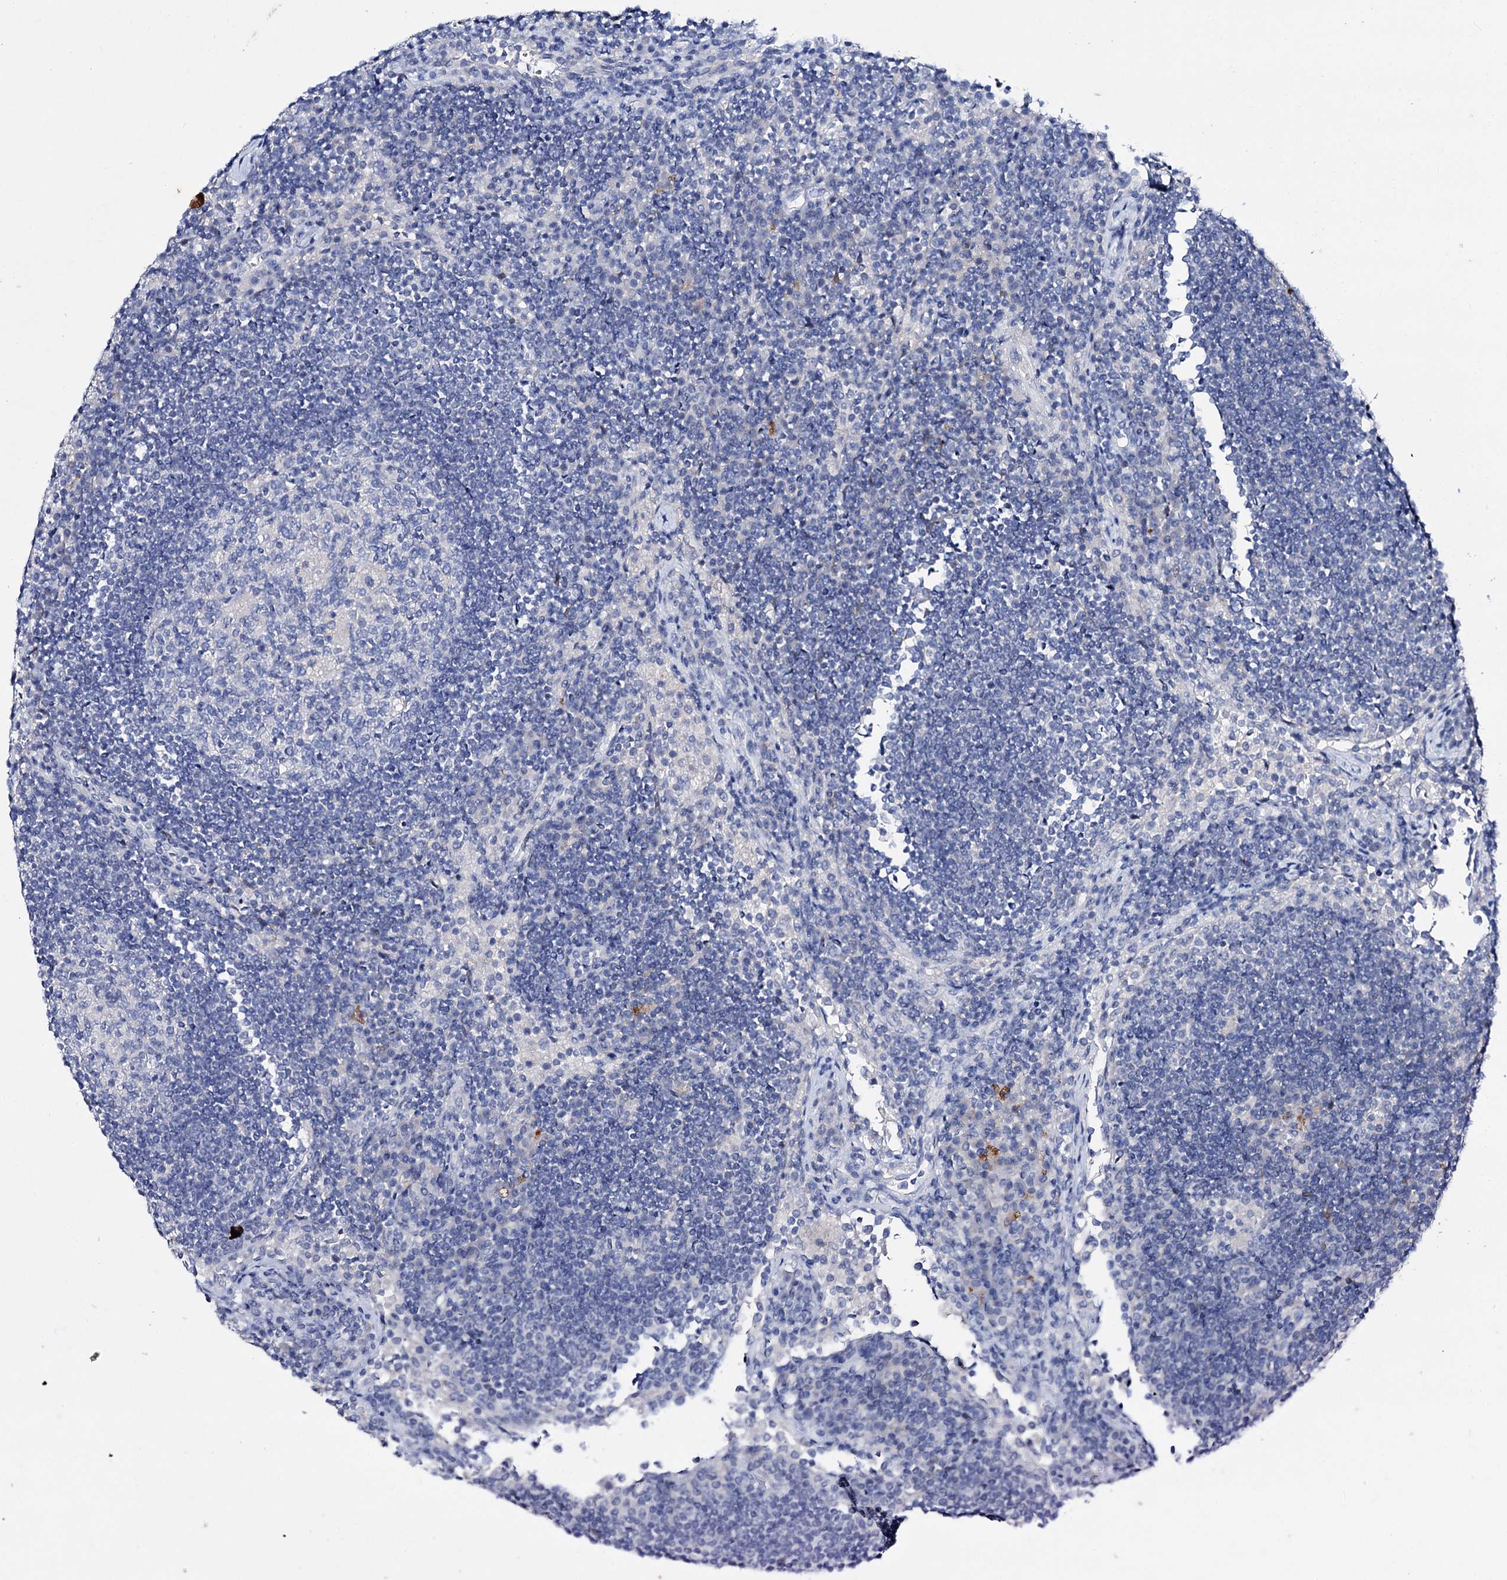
{"staining": {"intensity": "negative", "quantity": "none", "location": "none"}, "tissue": "lymph node", "cell_type": "Germinal center cells", "image_type": "normal", "snomed": [{"axis": "morphology", "description": "Normal tissue, NOS"}, {"axis": "topography", "description": "Lymph node"}], "caption": "Immunohistochemistry (IHC) histopathology image of benign human lymph node stained for a protein (brown), which shows no positivity in germinal center cells. (DAB immunohistochemistry with hematoxylin counter stain).", "gene": "LYZL4", "patient": {"sex": "female", "age": 53}}